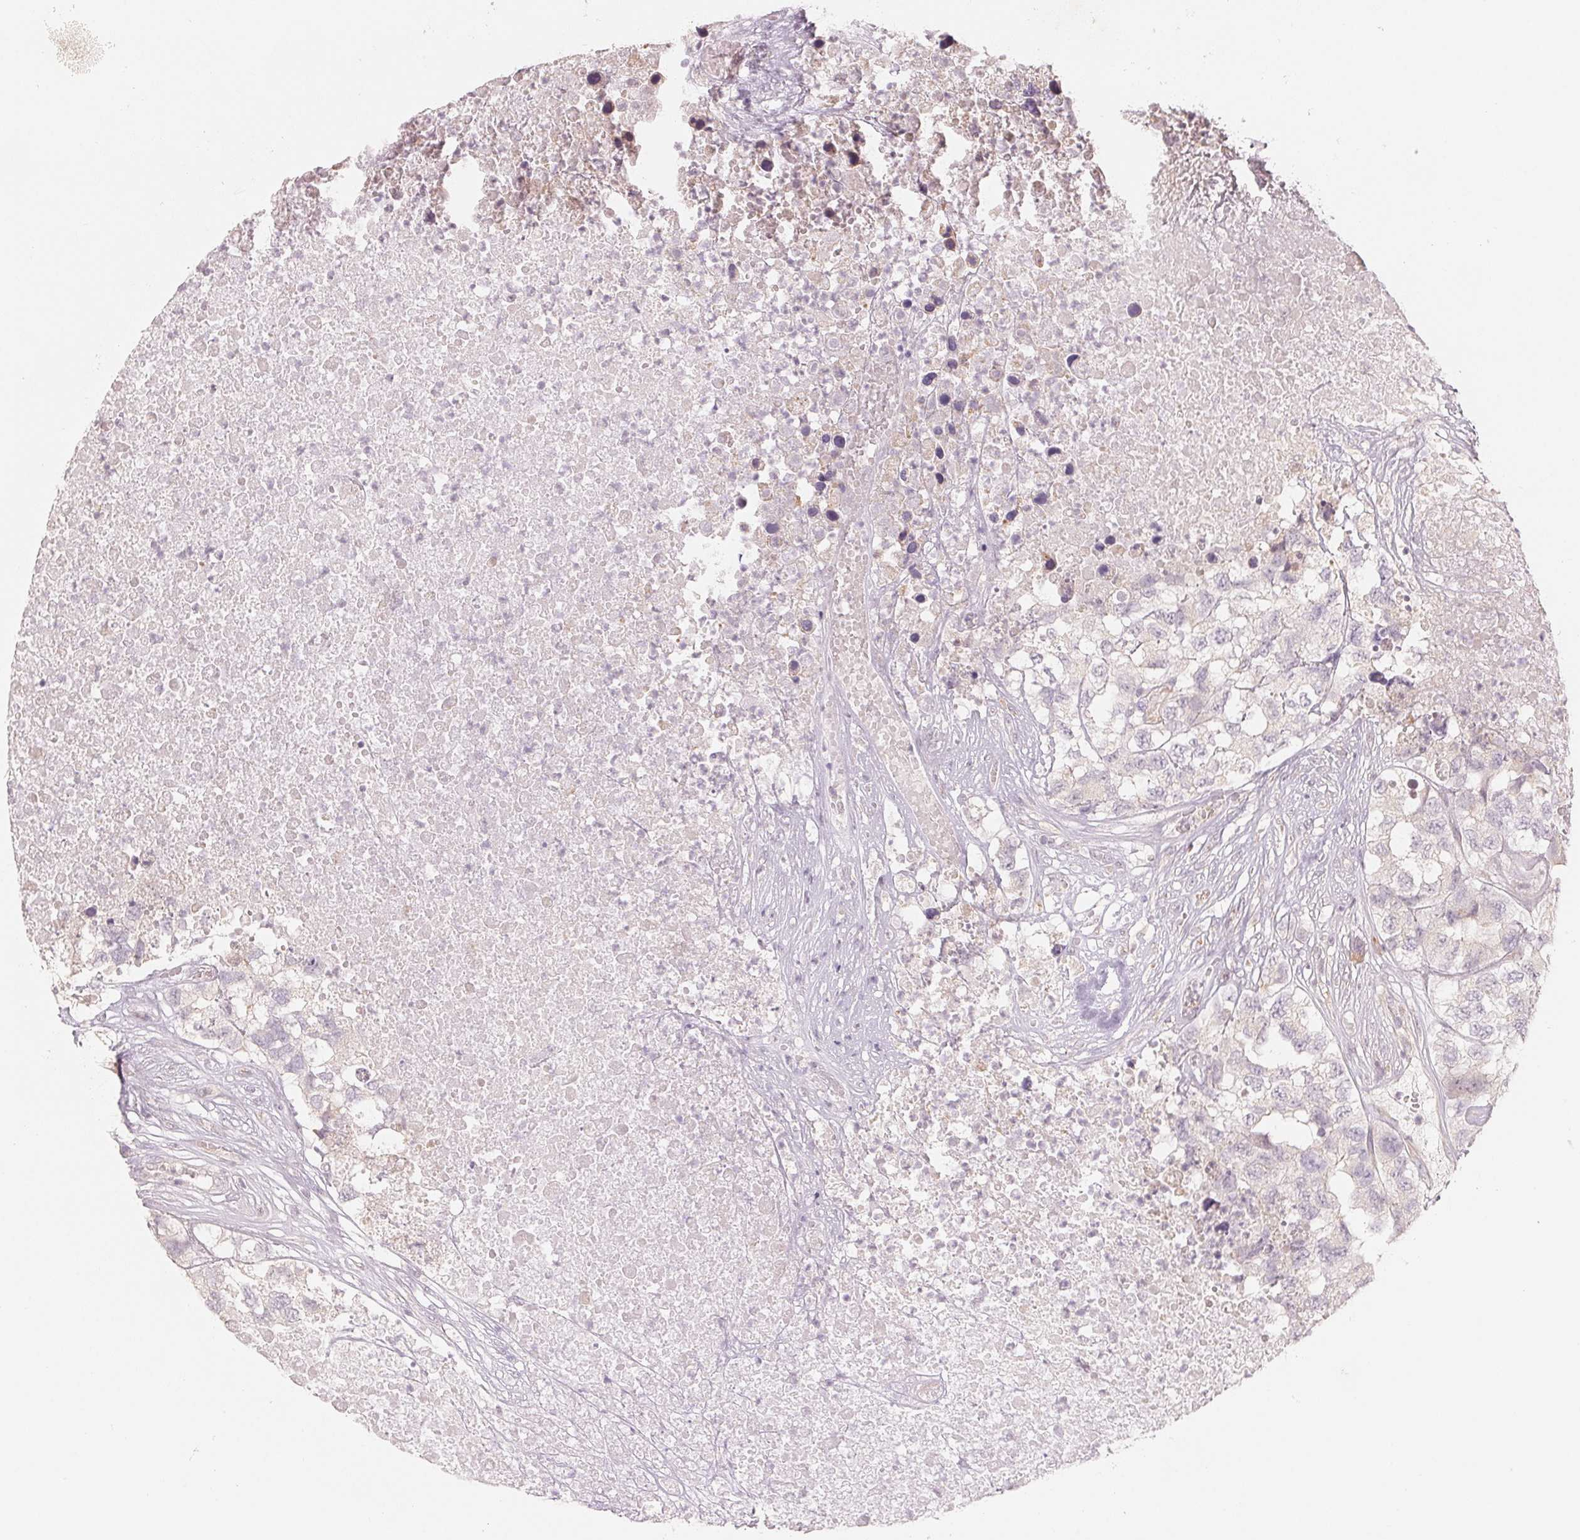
{"staining": {"intensity": "negative", "quantity": "none", "location": "none"}, "tissue": "testis cancer", "cell_type": "Tumor cells", "image_type": "cancer", "snomed": [{"axis": "morphology", "description": "Carcinoma, Embryonal, NOS"}, {"axis": "topography", "description": "Testis"}], "caption": "IHC of human testis cancer (embryonal carcinoma) demonstrates no staining in tumor cells.", "gene": "DENND2C", "patient": {"sex": "male", "age": 83}}